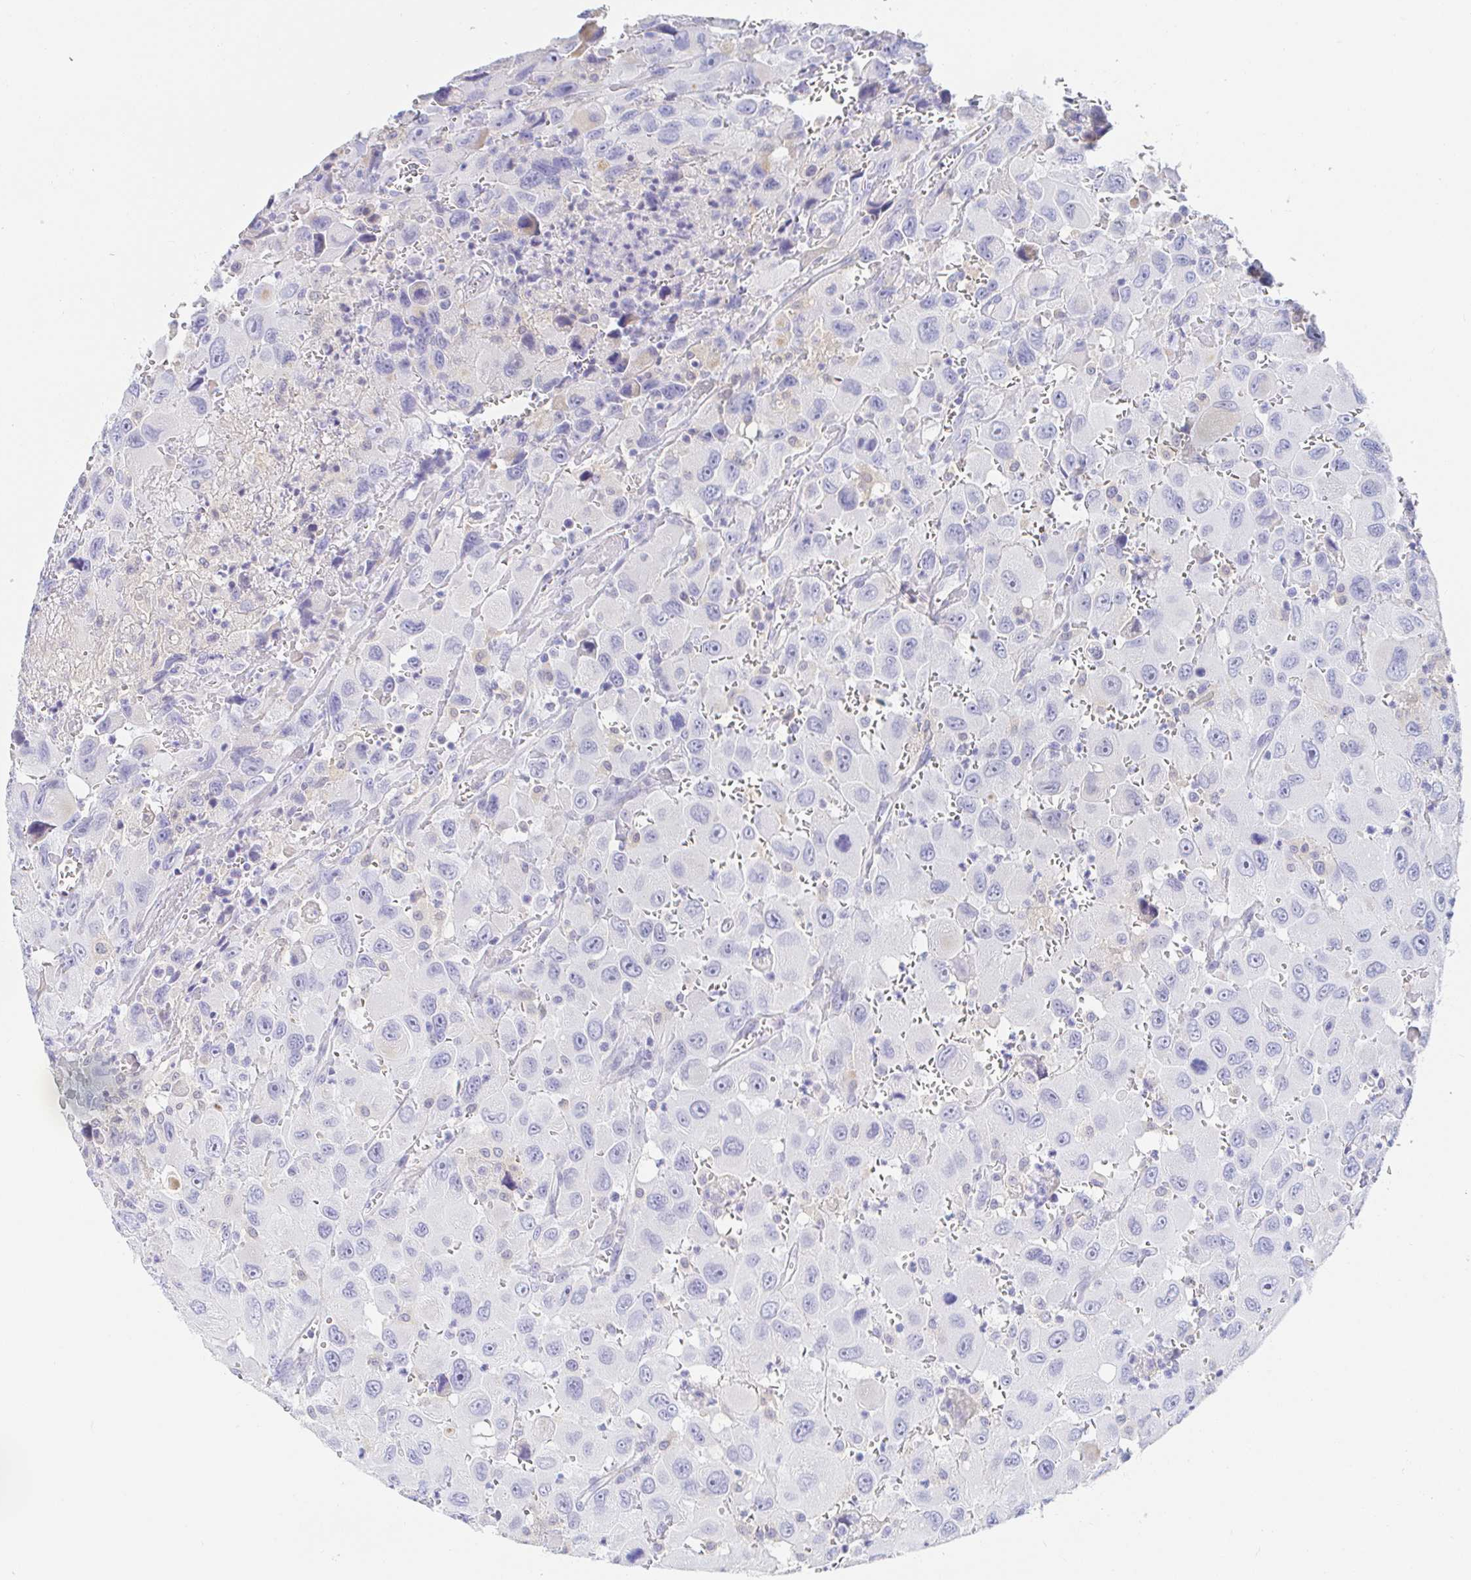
{"staining": {"intensity": "negative", "quantity": "none", "location": "none"}, "tissue": "head and neck cancer", "cell_type": "Tumor cells", "image_type": "cancer", "snomed": [{"axis": "morphology", "description": "Squamous cell carcinoma, NOS"}, {"axis": "morphology", "description": "Squamous cell carcinoma, metastatic, NOS"}, {"axis": "topography", "description": "Oral tissue"}, {"axis": "topography", "description": "Head-Neck"}], "caption": "Micrograph shows no protein staining in tumor cells of metastatic squamous cell carcinoma (head and neck) tissue.", "gene": "PDE6B", "patient": {"sex": "female", "age": 85}}